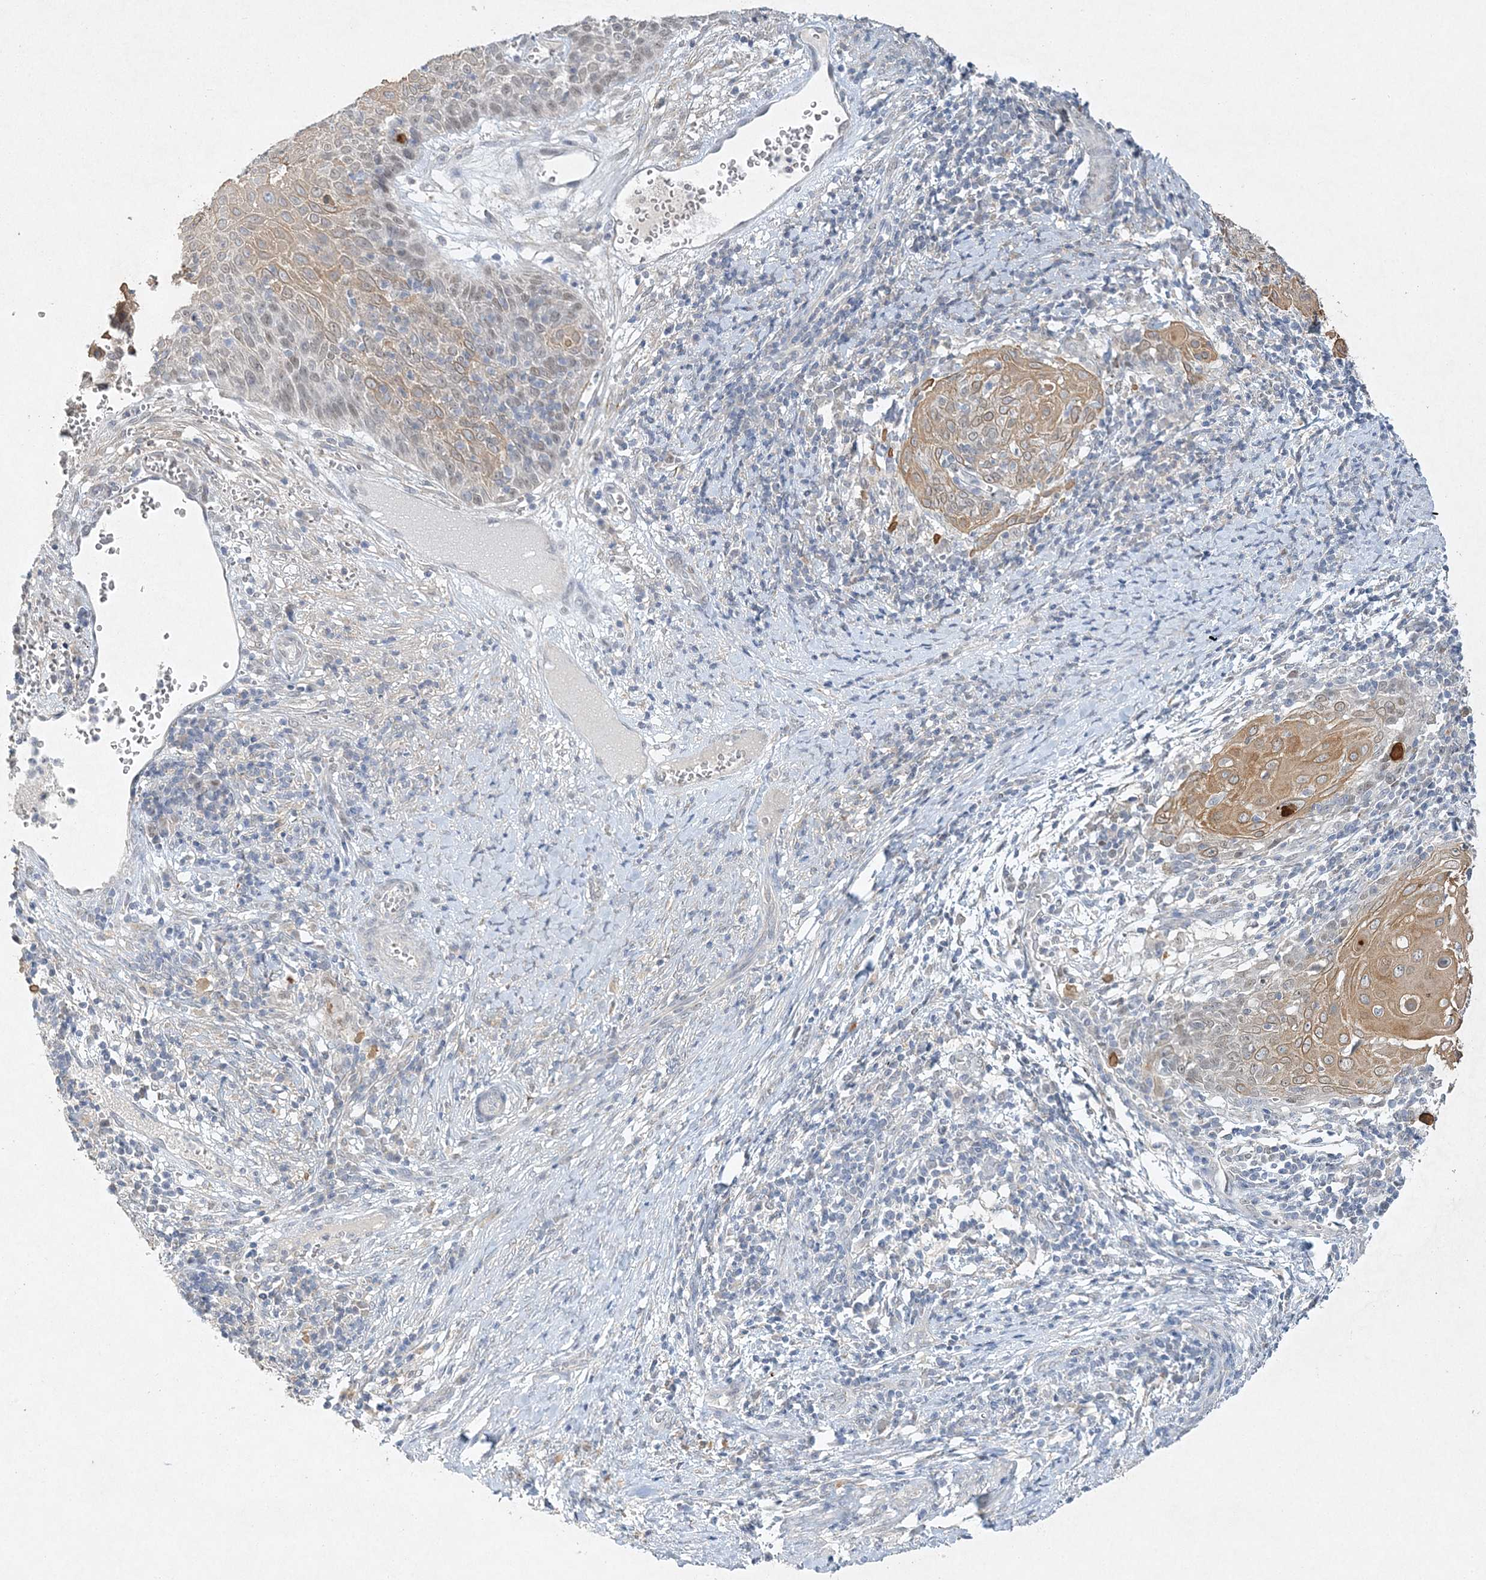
{"staining": {"intensity": "moderate", "quantity": ">75%", "location": "cytoplasmic/membranous,nuclear"}, "tissue": "cervical cancer", "cell_type": "Tumor cells", "image_type": "cancer", "snomed": [{"axis": "morphology", "description": "Squamous cell carcinoma, NOS"}, {"axis": "topography", "description": "Cervix"}], "caption": "Moderate cytoplasmic/membranous and nuclear protein positivity is seen in about >75% of tumor cells in cervical cancer (squamous cell carcinoma). The staining is performed using DAB (3,3'-diaminobenzidine) brown chromogen to label protein expression. The nuclei are counter-stained blue using hematoxylin.", "gene": "MAT2B", "patient": {"sex": "female", "age": 39}}